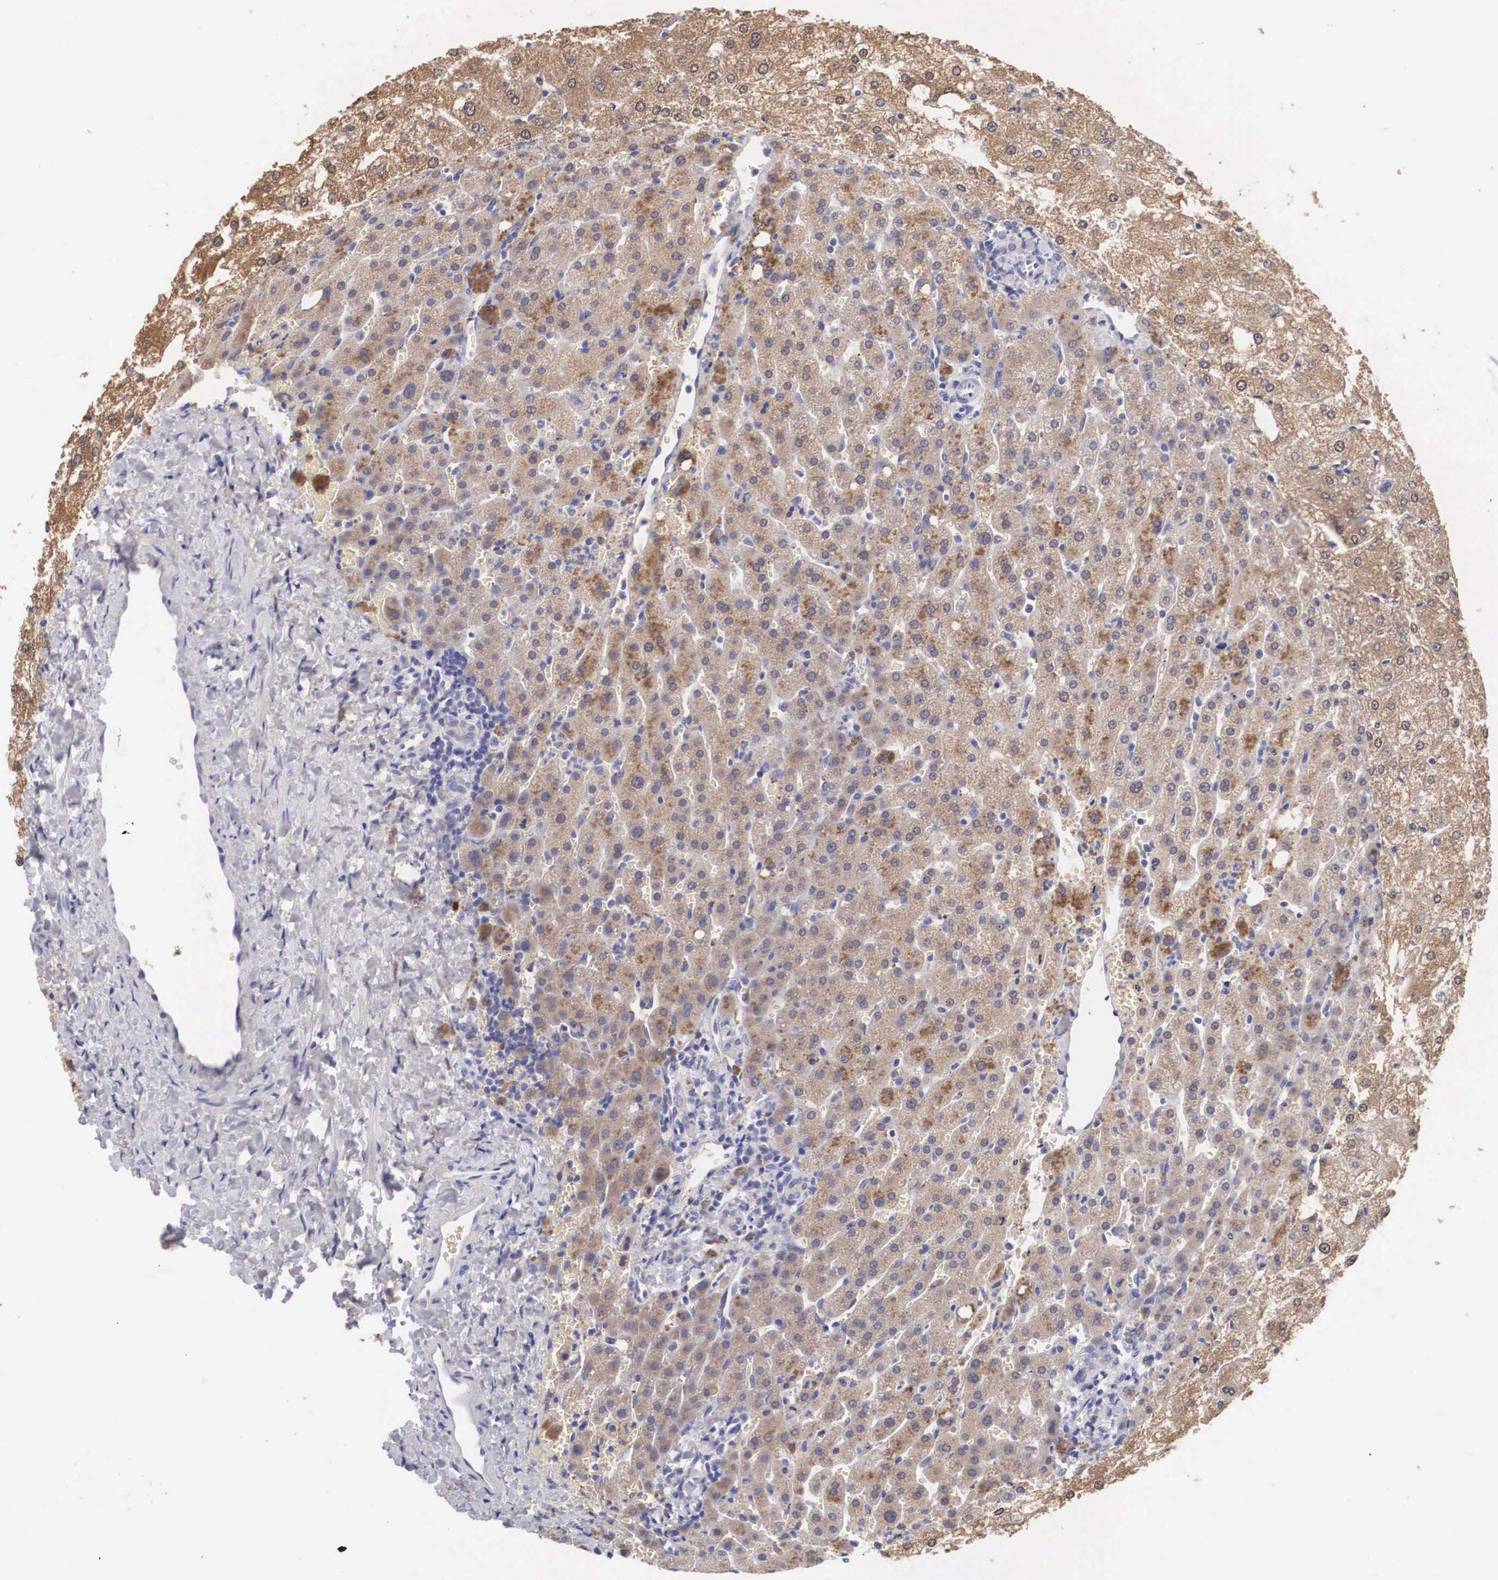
{"staining": {"intensity": "negative", "quantity": "none", "location": "none"}, "tissue": "liver", "cell_type": "Cholangiocytes", "image_type": "normal", "snomed": [{"axis": "morphology", "description": "Normal tissue, NOS"}, {"axis": "morphology", "description": "Adenocarcinoma, metastatic, NOS"}, {"axis": "topography", "description": "Liver"}], "caption": "Immunohistochemistry (IHC) of unremarkable human liver demonstrates no expression in cholangiocytes.", "gene": "ABHD4", "patient": {"sex": "male", "age": 38}}